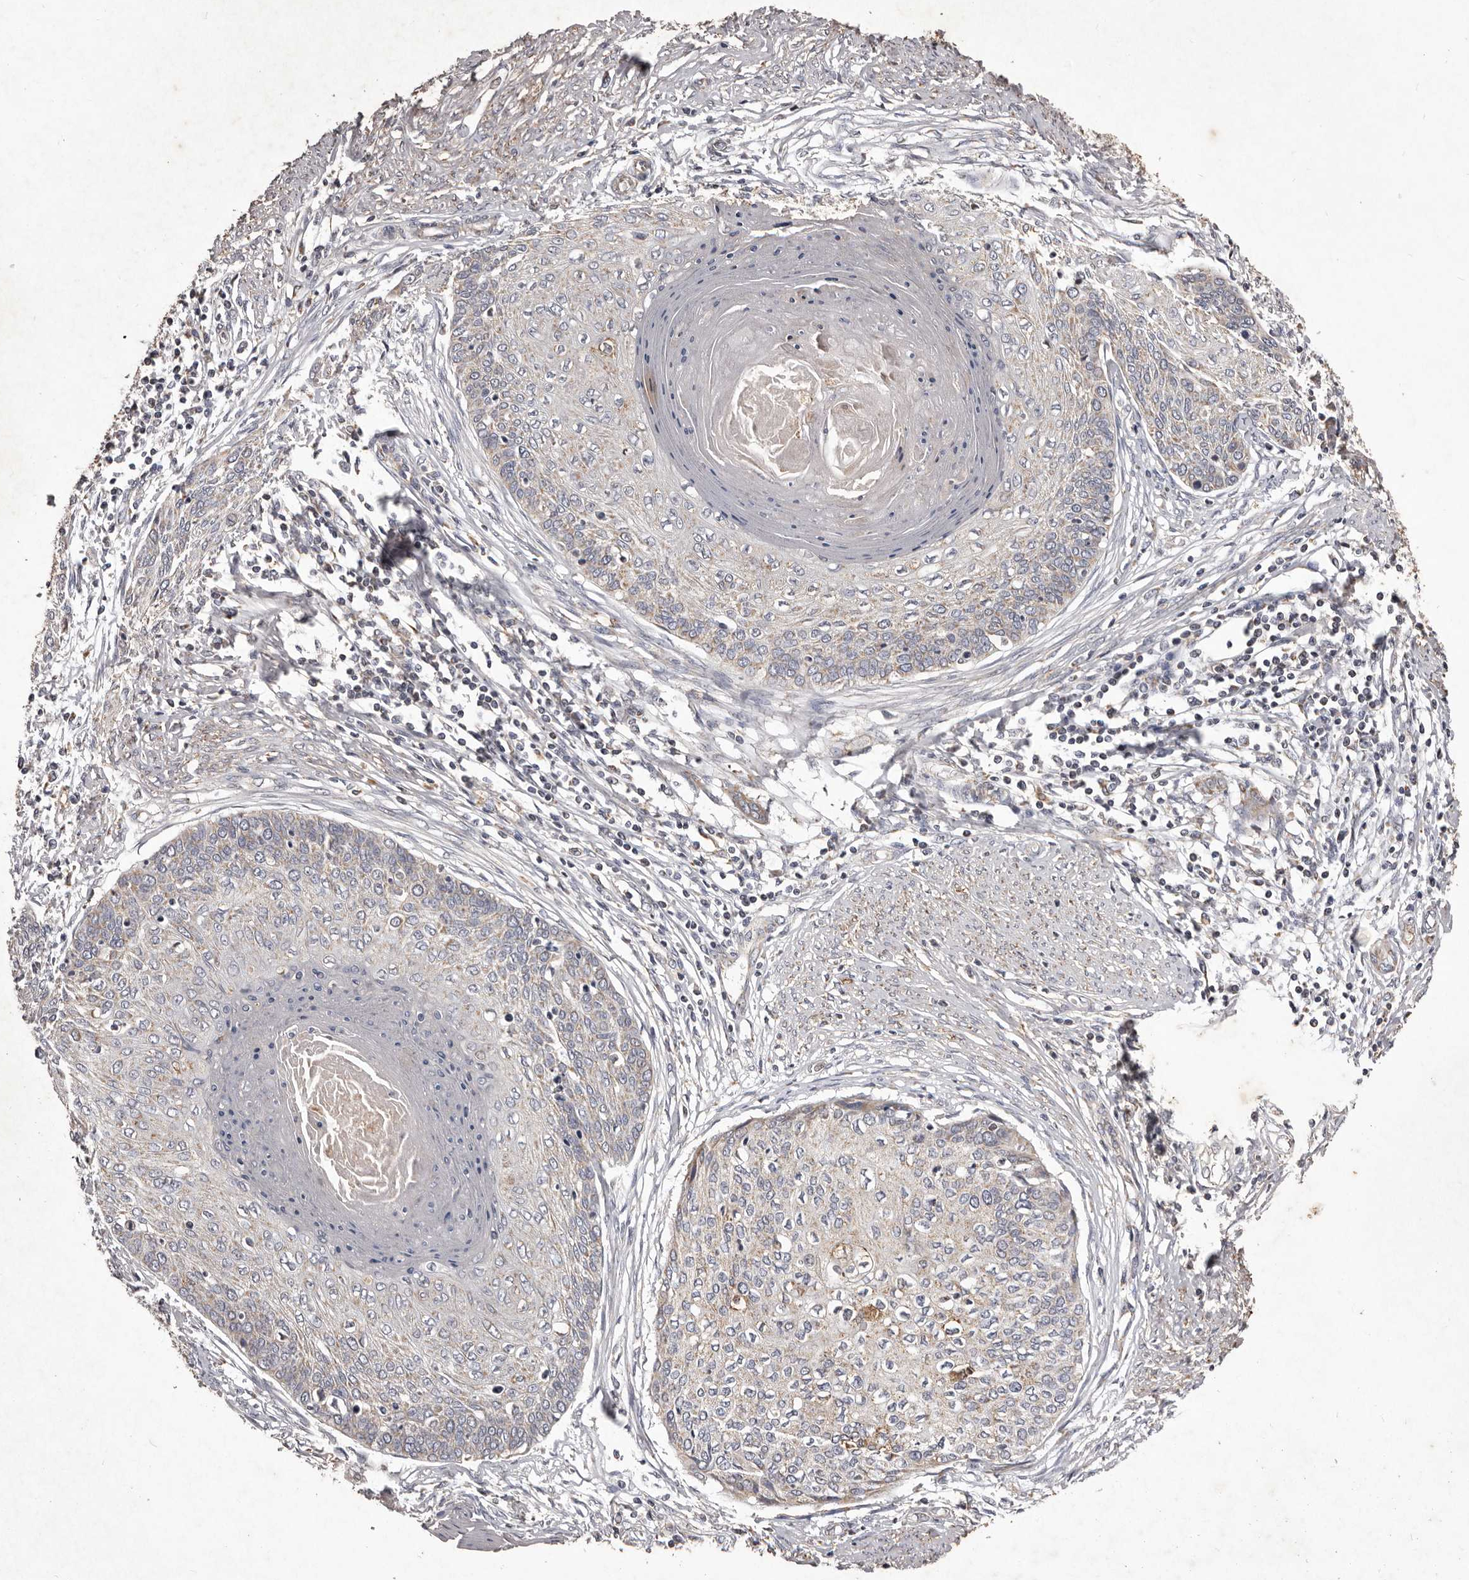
{"staining": {"intensity": "negative", "quantity": "none", "location": "none"}, "tissue": "cervical cancer", "cell_type": "Tumor cells", "image_type": "cancer", "snomed": [{"axis": "morphology", "description": "Squamous cell carcinoma, NOS"}, {"axis": "topography", "description": "Cervix"}], "caption": "Tumor cells are negative for brown protein staining in squamous cell carcinoma (cervical). The staining is performed using DAB (3,3'-diaminobenzidine) brown chromogen with nuclei counter-stained in using hematoxylin.", "gene": "CXCL14", "patient": {"sex": "female", "age": 37}}